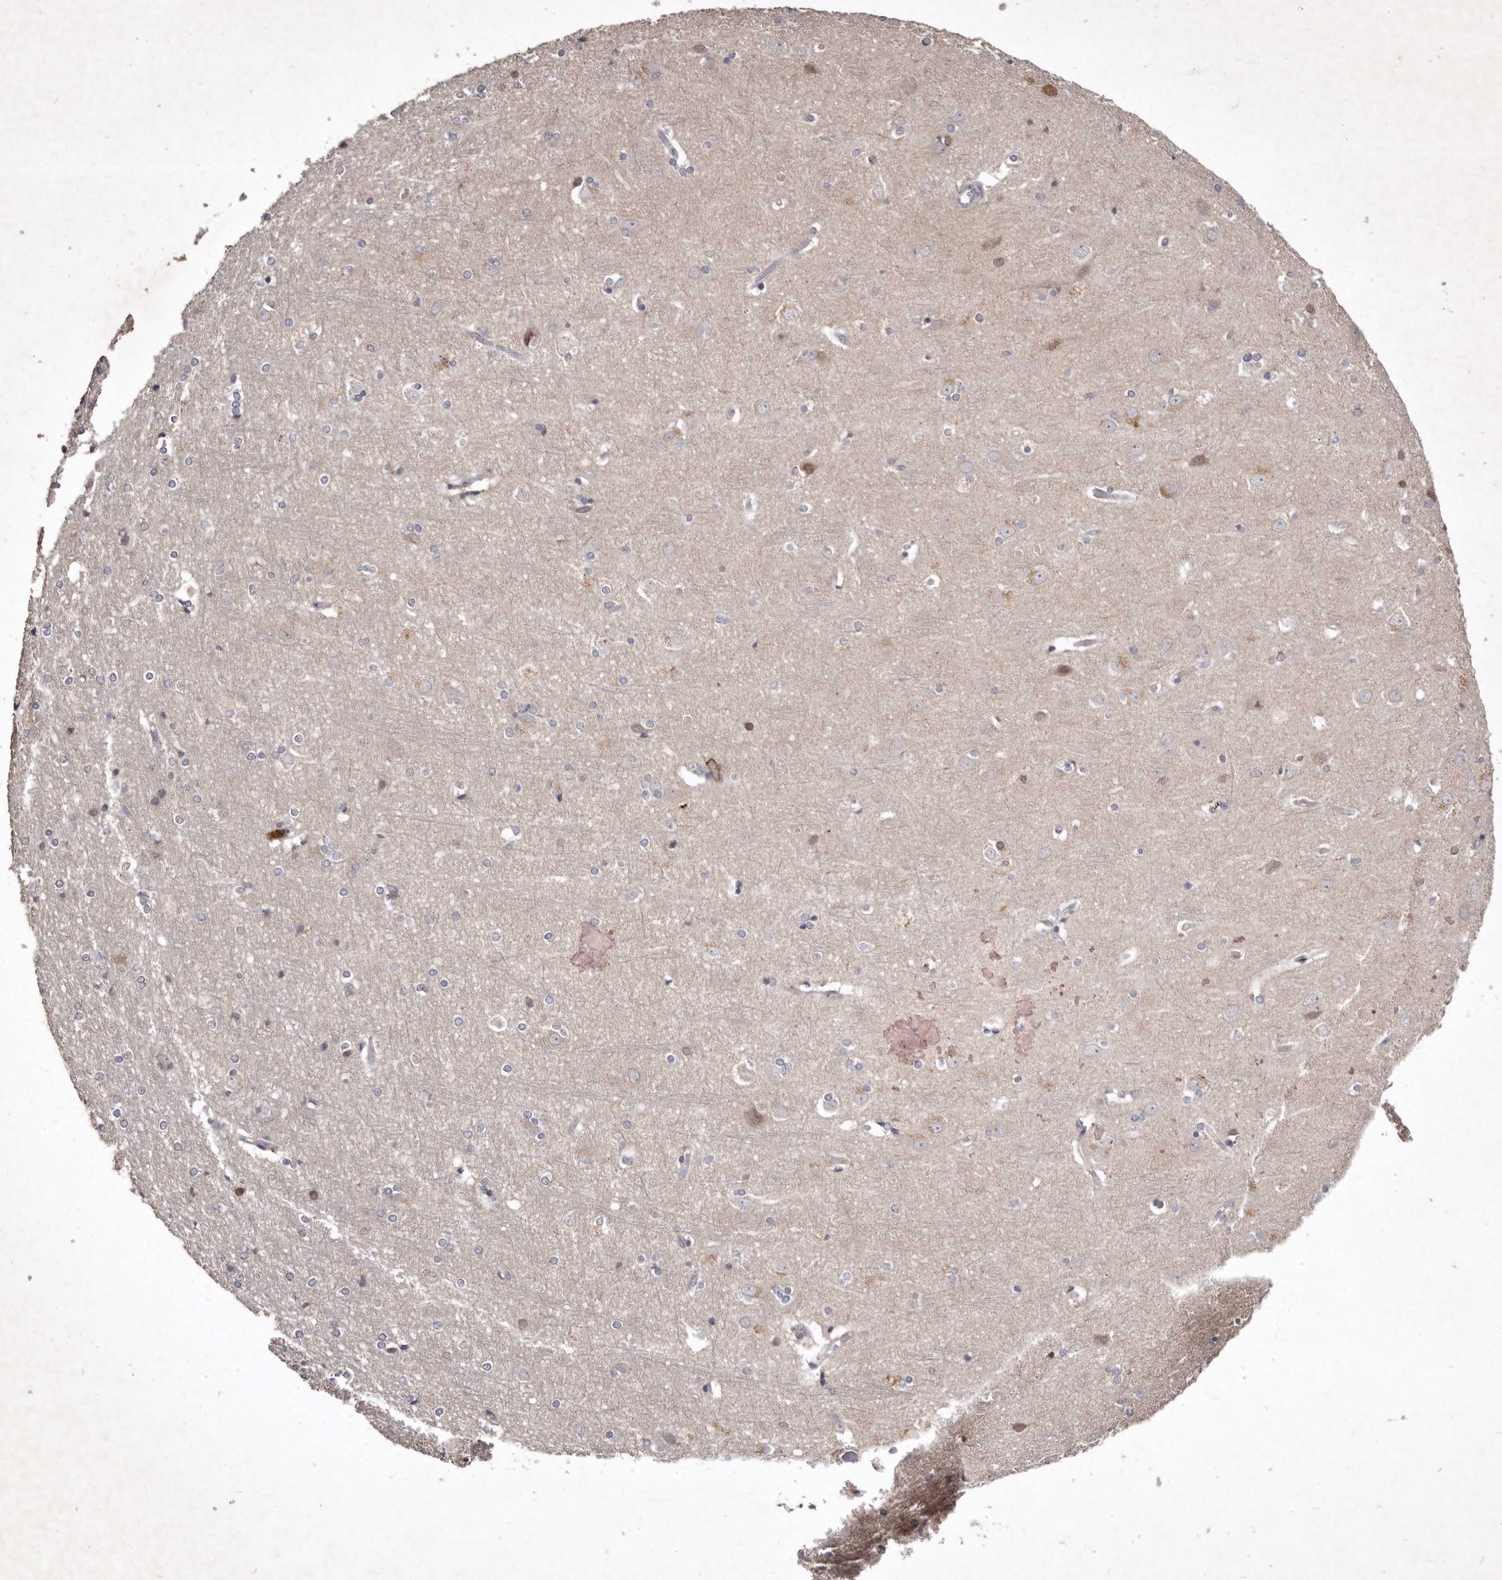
{"staining": {"intensity": "negative", "quantity": "none", "location": "none"}, "tissue": "cerebral cortex", "cell_type": "Endothelial cells", "image_type": "normal", "snomed": [{"axis": "morphology", "description": "Normal tissue, NOS"}, {"axis": "topography", "description": "Cerebral cortex"}], "caption": "This photomicrograph is of benign cerebral cortex stained with immunohistochemistry to label a protein in brown with the nuclei are counter-stained blue. There is no positivity in endothelial cells.", "gene": "FLAD1", "patient": {"sex": "male", "age": 54}}